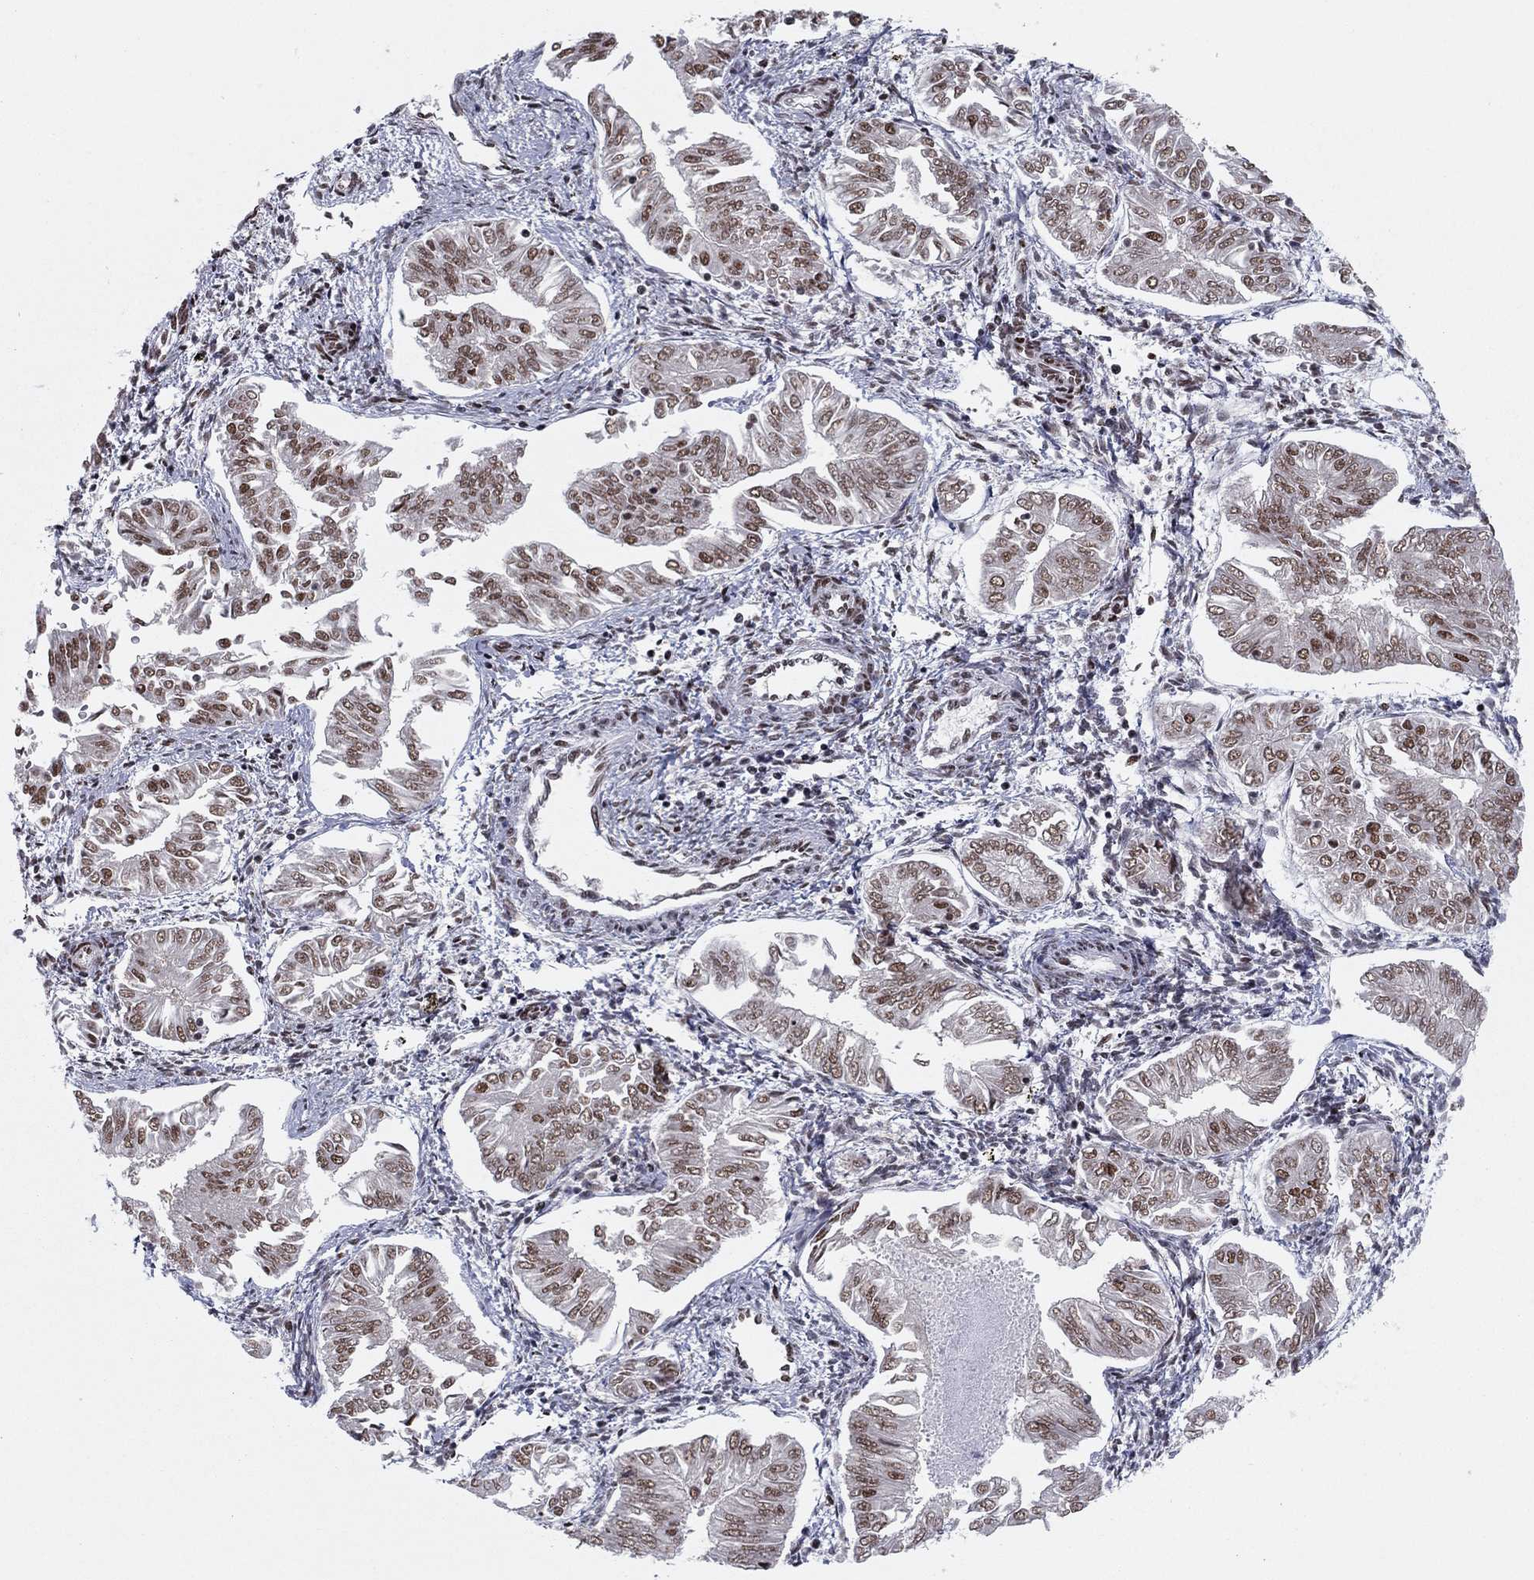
{"staining": {"intensity": "moderate", "quantity": ">75%", "location": "nuclear"}, "tissue": "endometrial cancer", "cell_type": "Tumor cells", "image_type": "cancer", "snomed": [{"axis": "morphology", "description": "Adenocarcinoma, NOS"}, {"axis": "topography", "description": "Endometrium"}], "caption": "Endometrial cancer (adenocarcinoma) stained for a protein reveals moderate nuclear positivity in tumor cells. Using DAB (brown) and hematoxylin (blue) stains, captured at high magnification using brightfield microscopy.", "gene": "USP54", "patient": {"sex": "female", "age": 53}}